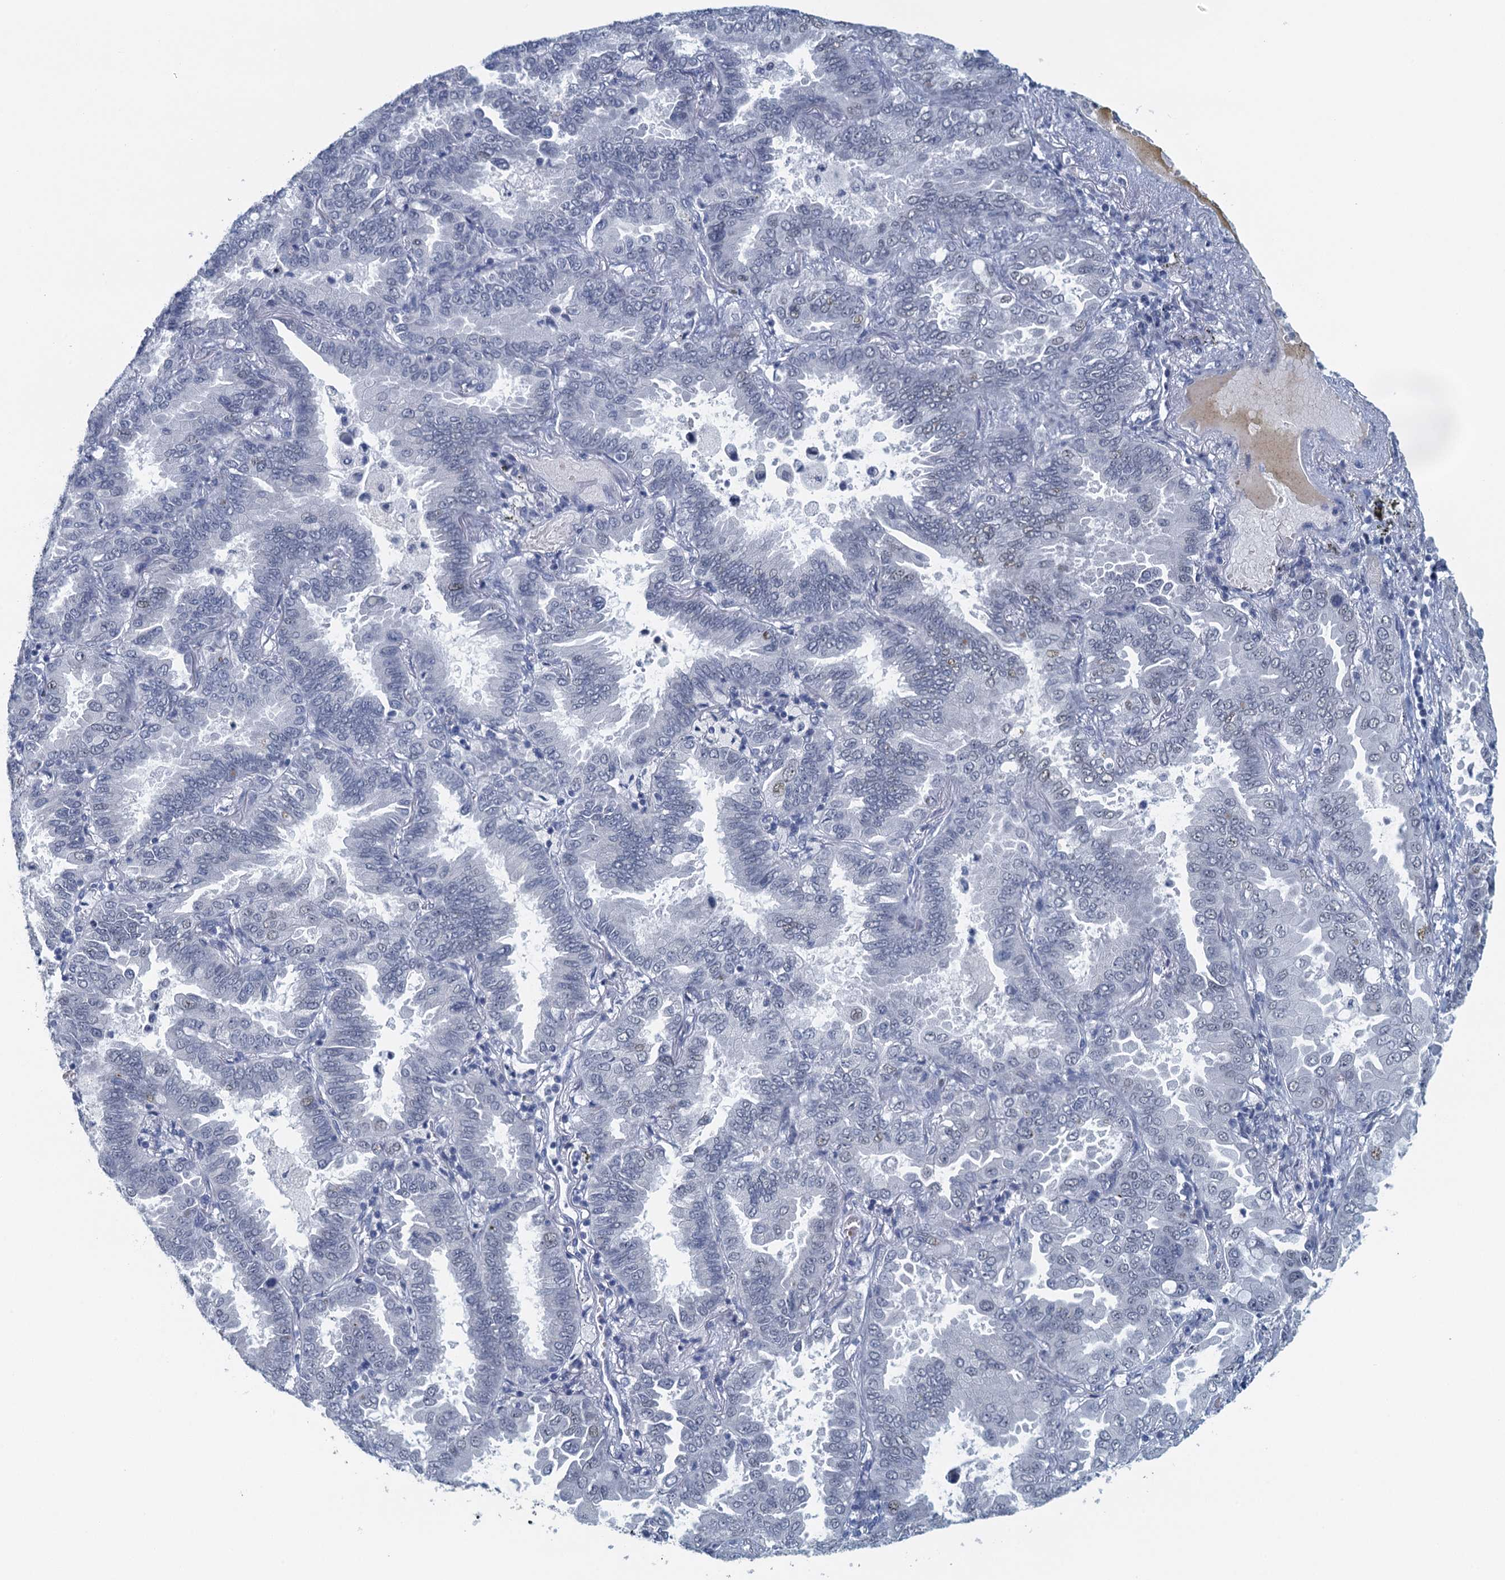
{"staining": {"intensity": "negative", "quantity": "none", "location": "none"}, "tissue": "lung cancer", "cell_type": "Tumor cells", "image_type": "cancer", "snomed": [{"axis": "morphology", "description": "Adenocarcinoma, NOS"}, {"axis": "topography", "description": "Lung"}], "caption": "High power microscopy micrograph of an IHC histopathology image of lung cancer, revealing no significant positivity in tumor cells. (IHC, brightfield microscopy, high magnification).", "gene": "TTLL9", "patient": {"sex": "male", "age": 64}}